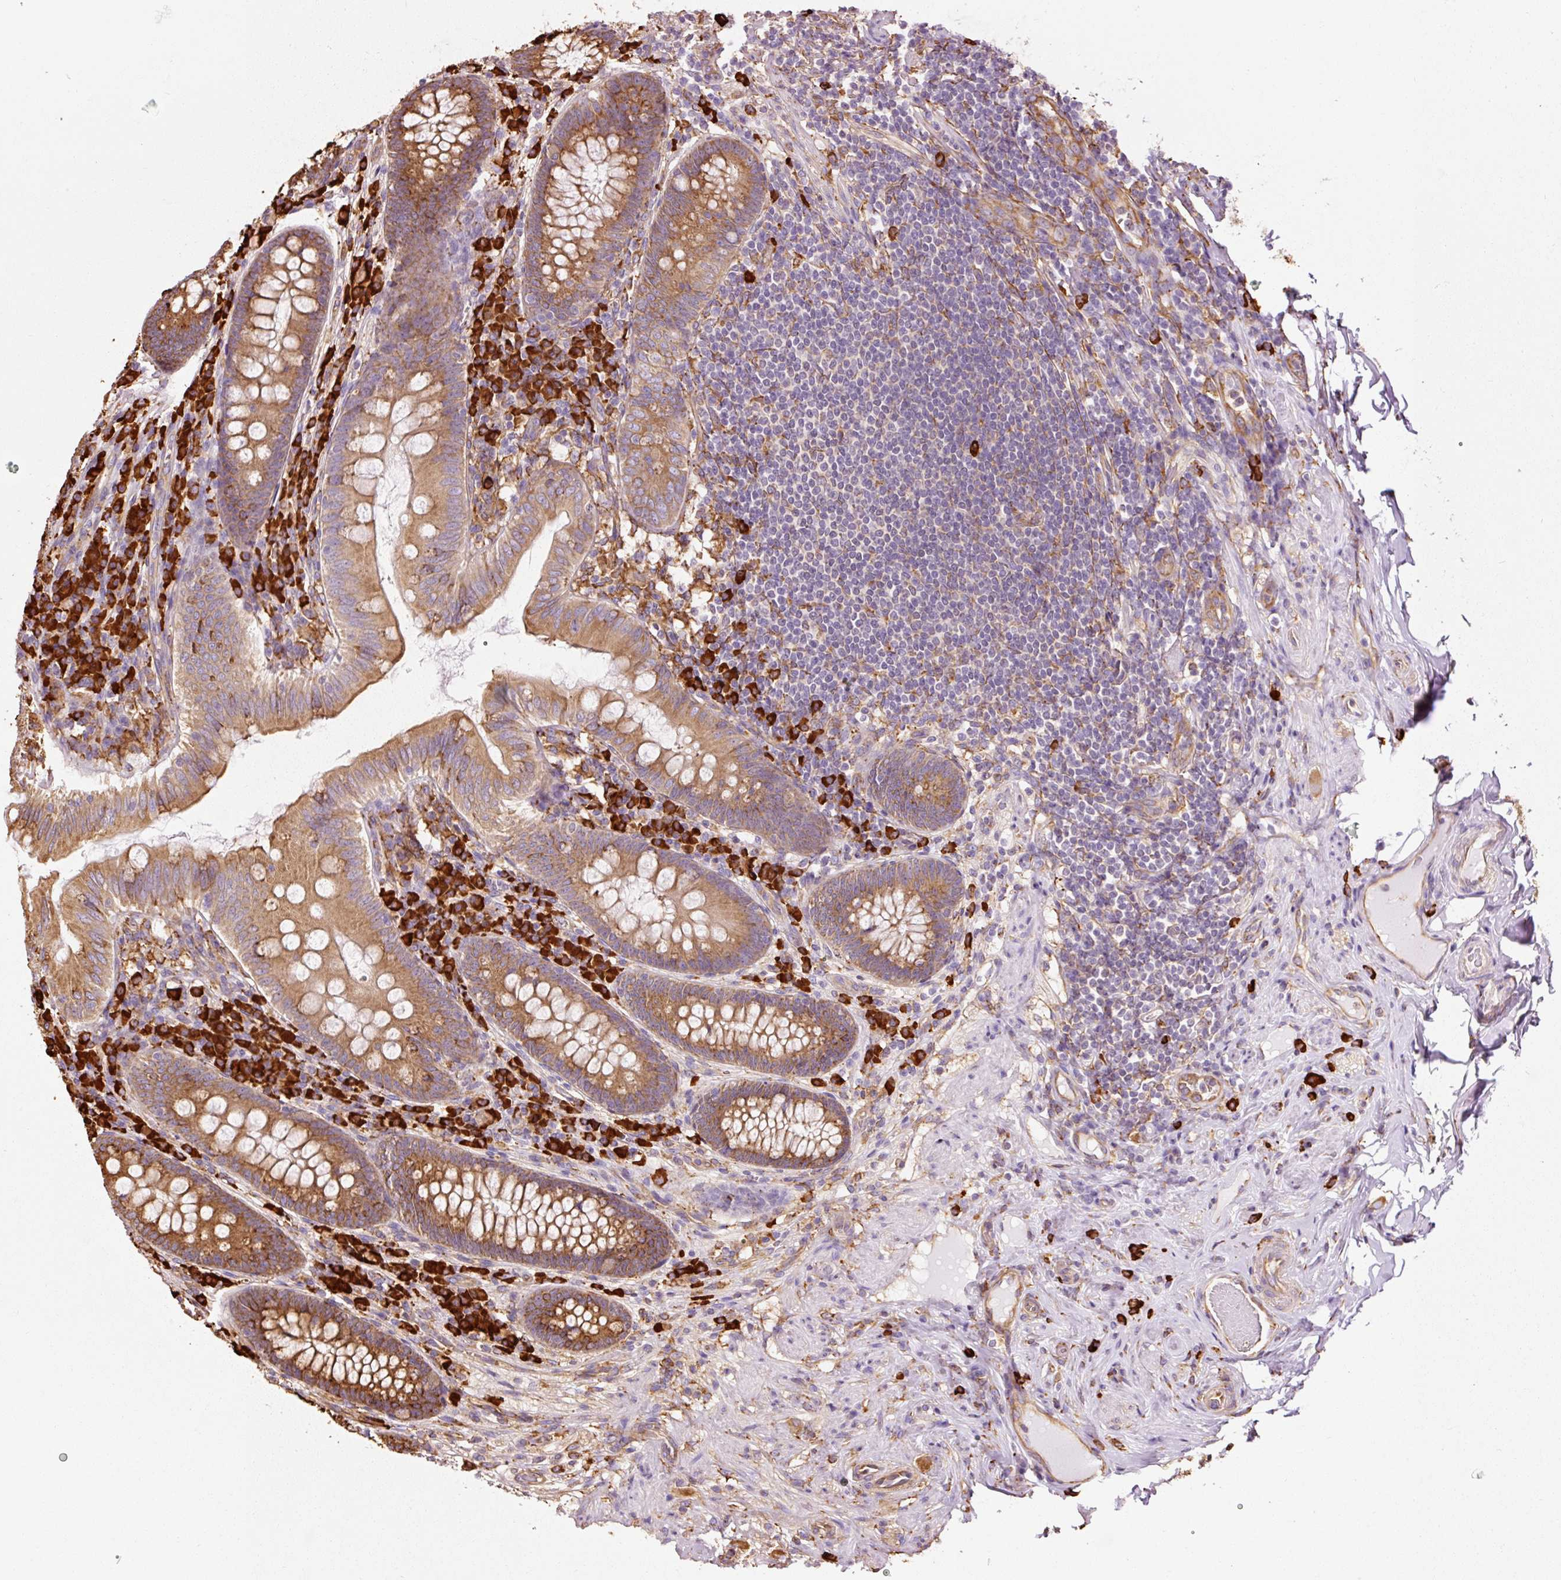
{"staining": {"intensity": "strong", "quantity": ">75%", "location": "cytoplasmic/membranous"}, "tissue": "appendix", "cell_type": "Glandular cells", "image_type": "normal", "snomed": [{"axis": "morphology", "description": "Normal tissue, NOS"}, {"axis": "topography", "description": "Appendix"}], "caption": "Strong cytoplasmic/membranous expression is present in approximately >75% of glandular cells in normal appendix. (Brightfield microscopy of DAB IHC at high magnification).", "gene": "ENSG00000256500", "patient": {"sex": "male", "age": 71}}